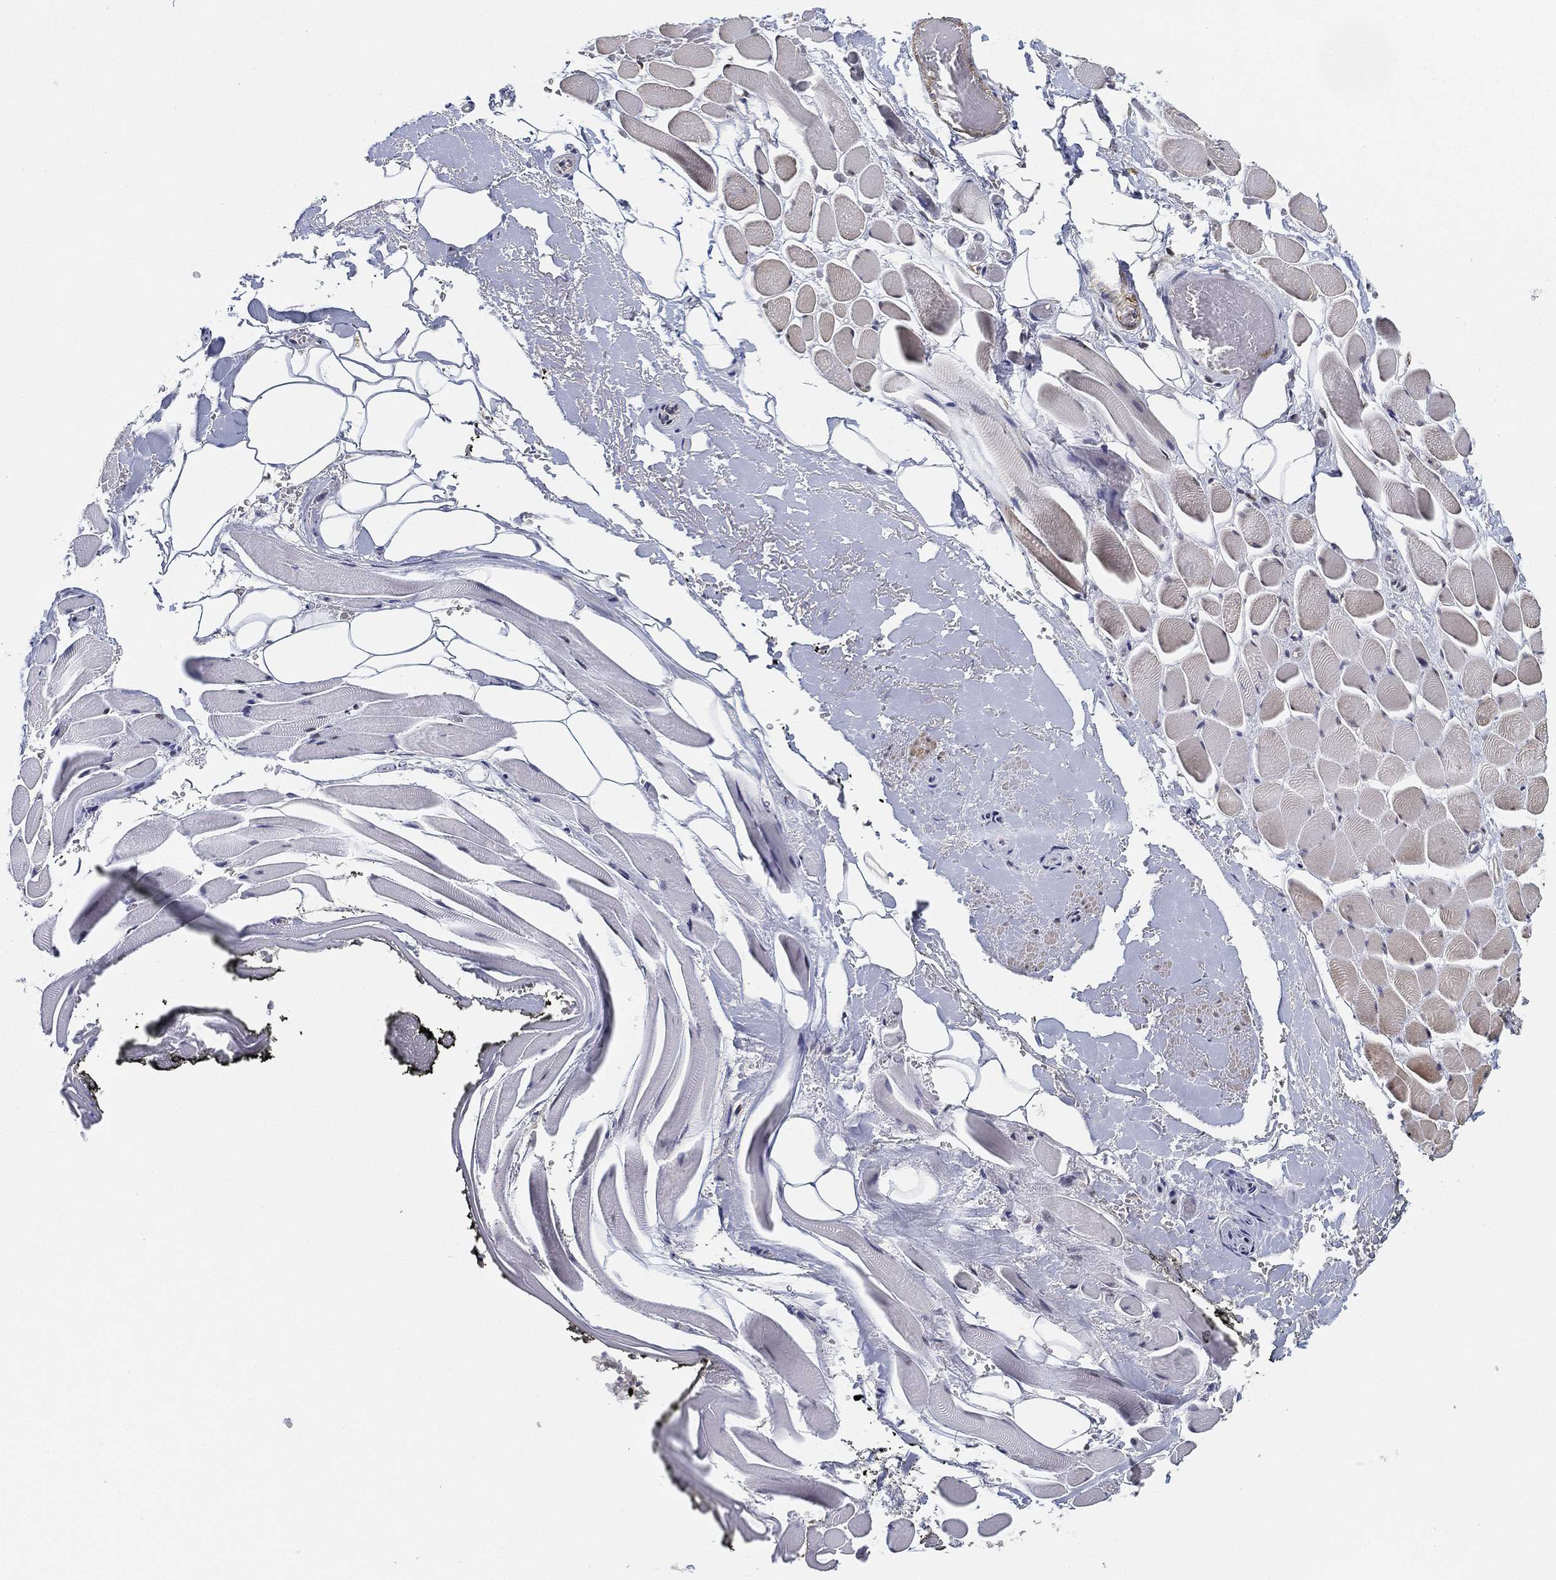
{"staining": {"intensity": "moderate", "quantity": "<25%", "location": "nuclear"}, "tissue": "adipose tissue", "cell_type": "Adipocytes", "image_type": "normal", "snomed": [{"axis": "morphology", "description": "Normal tissue, NOS"}, {"axis": "topography", "description": "Anal"}, {"axis": "topography", "description": "Peripheral nerve tissue"}], "caption": "The histopathology image demonstrates a brown stain indicating the presence of a protein in the nuclear of adipocytes in adipose tissue.", "gene": "PPP1R16B", "patient": {"sex": "male", "age": 53}}